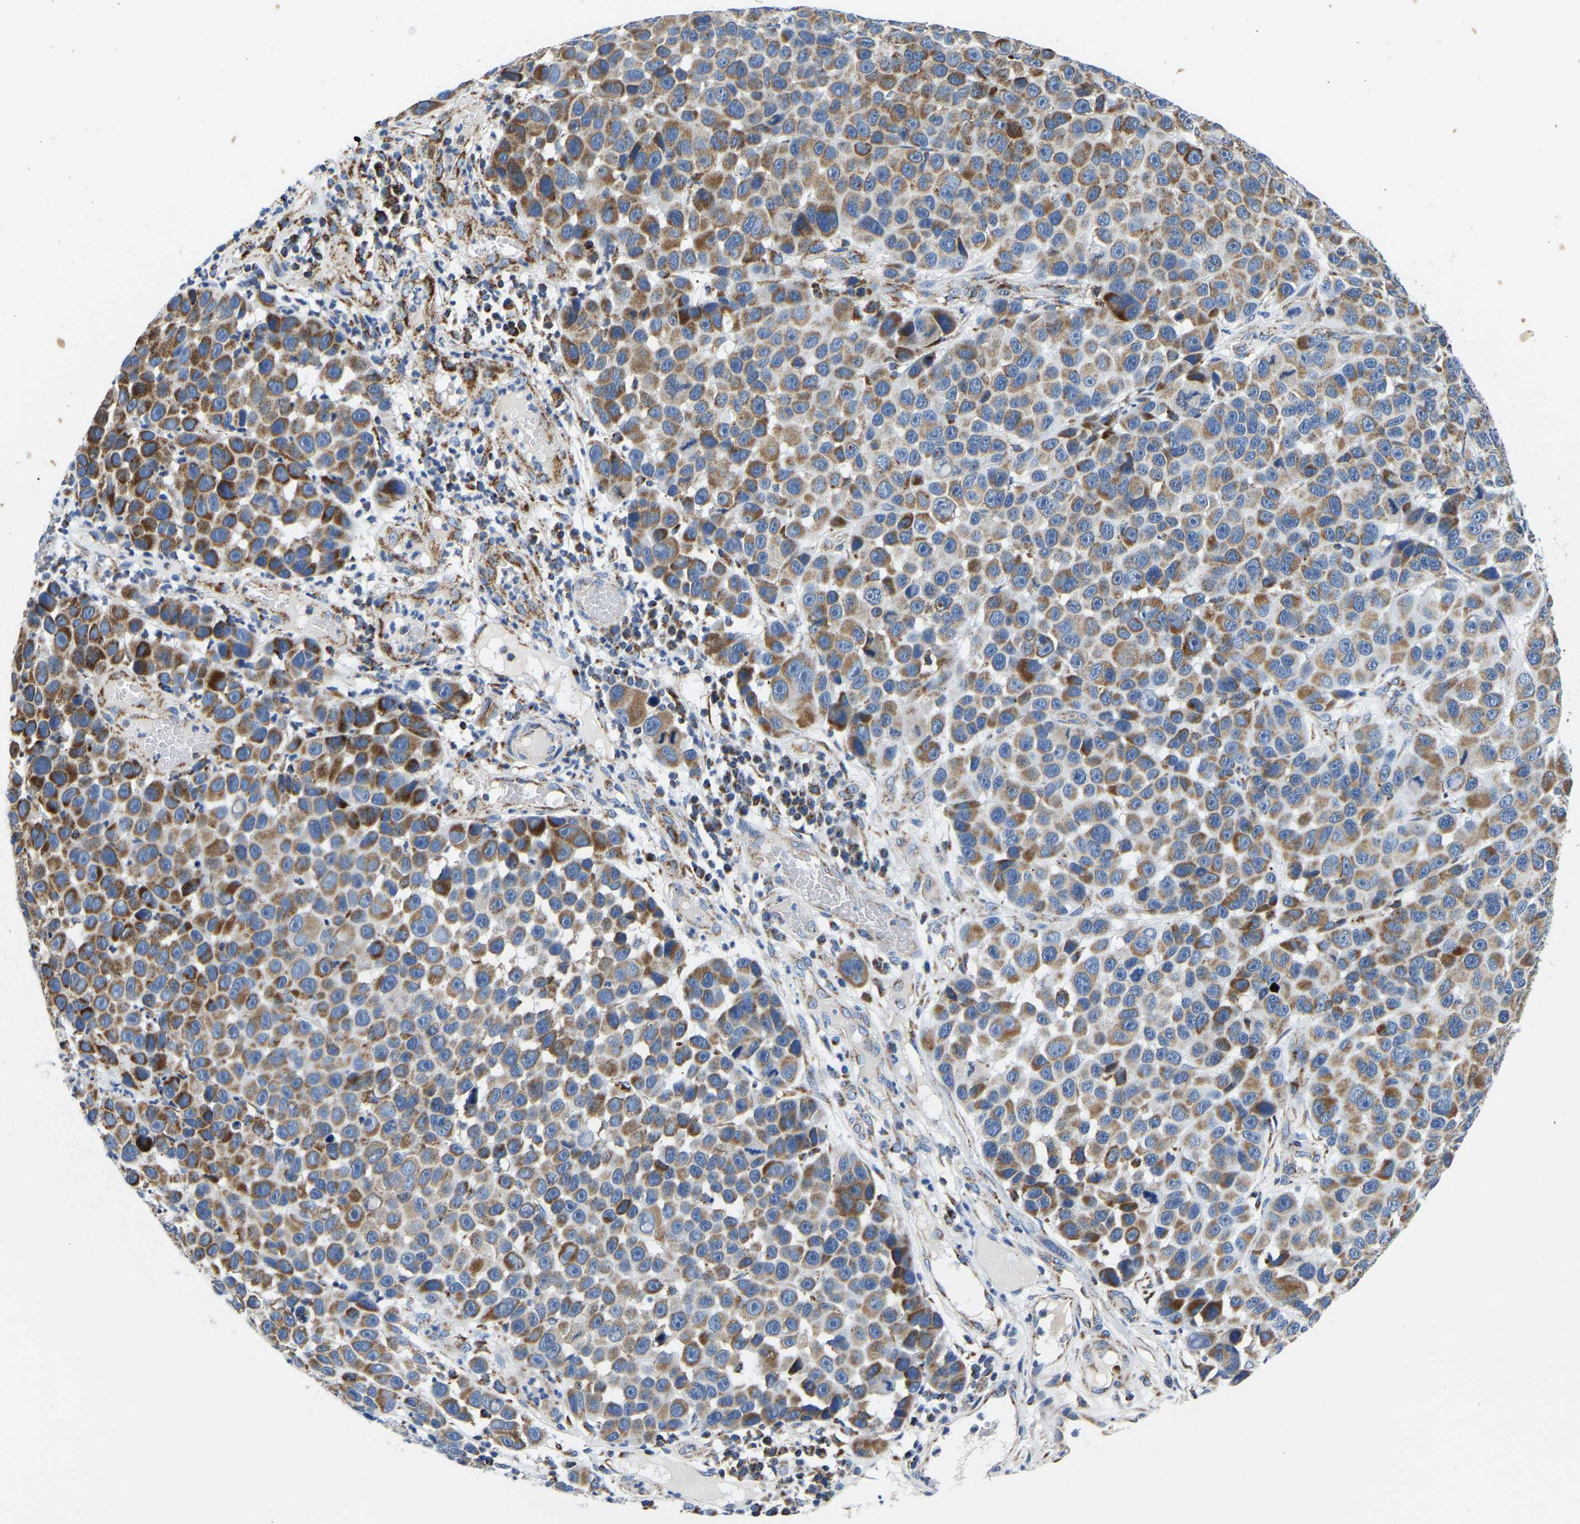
{"staining": {"intensity": "moderate", "quantity": ">75%", "location": "cytoplasmic/membranous"}, "tissue": "melanoma", "cell_type": "Tumor cells", "image_type": "cancer", "snomed": [{"axis": "morphology", "description": "Malignant melanoma, NOS"}, {"axis": "topography", "description": "Skin"}], "caption": "Moderate cytoplasmic/membranous protein expression is appreciated in about >75% of tumor cells in malignant melanoma.", "gene": "SFXN1", "patient": {"sex": "male", "age": 53}}